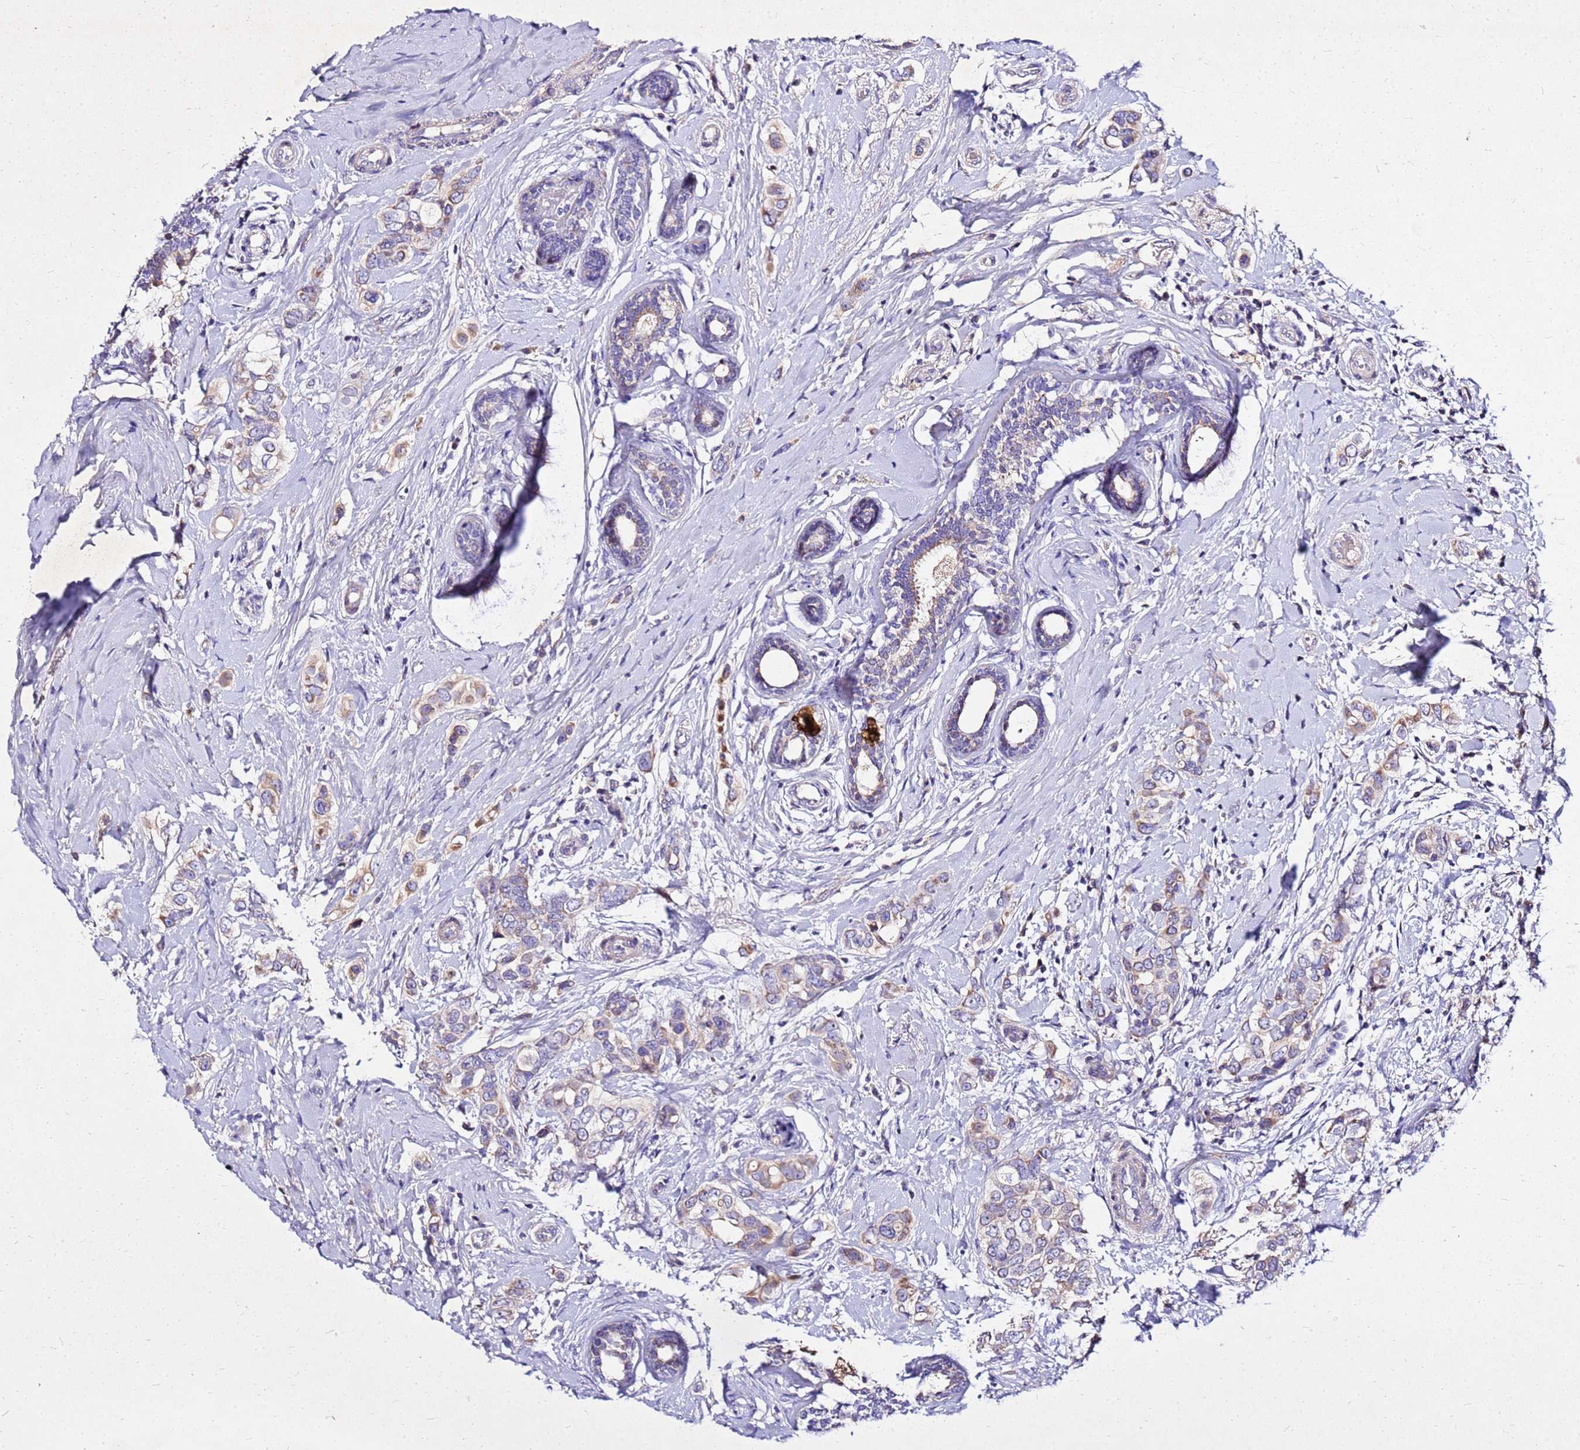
{"staining": {"intensity": "weak", "quantity": "25%-75%", "location": "cytoplasmic/membranous"}, "tissue": "breast cancer", "cell_type": "Tumor cells", "image_type": "cancer", "snomed": [{"axis": "morphology", "description": "Lobular carcinoma"}, {"axis": "topography", "description": "Breast"}], "caption": "This histopathology image displays immunohistochemistry (IHC) staining of breast cancer (lobular carcinoma), with low weak cytoplasmic/membranous staining in about 25%-75% of tumor cells.", "gene": "COX14", "patient": {"sex": "female", "age": 51}}